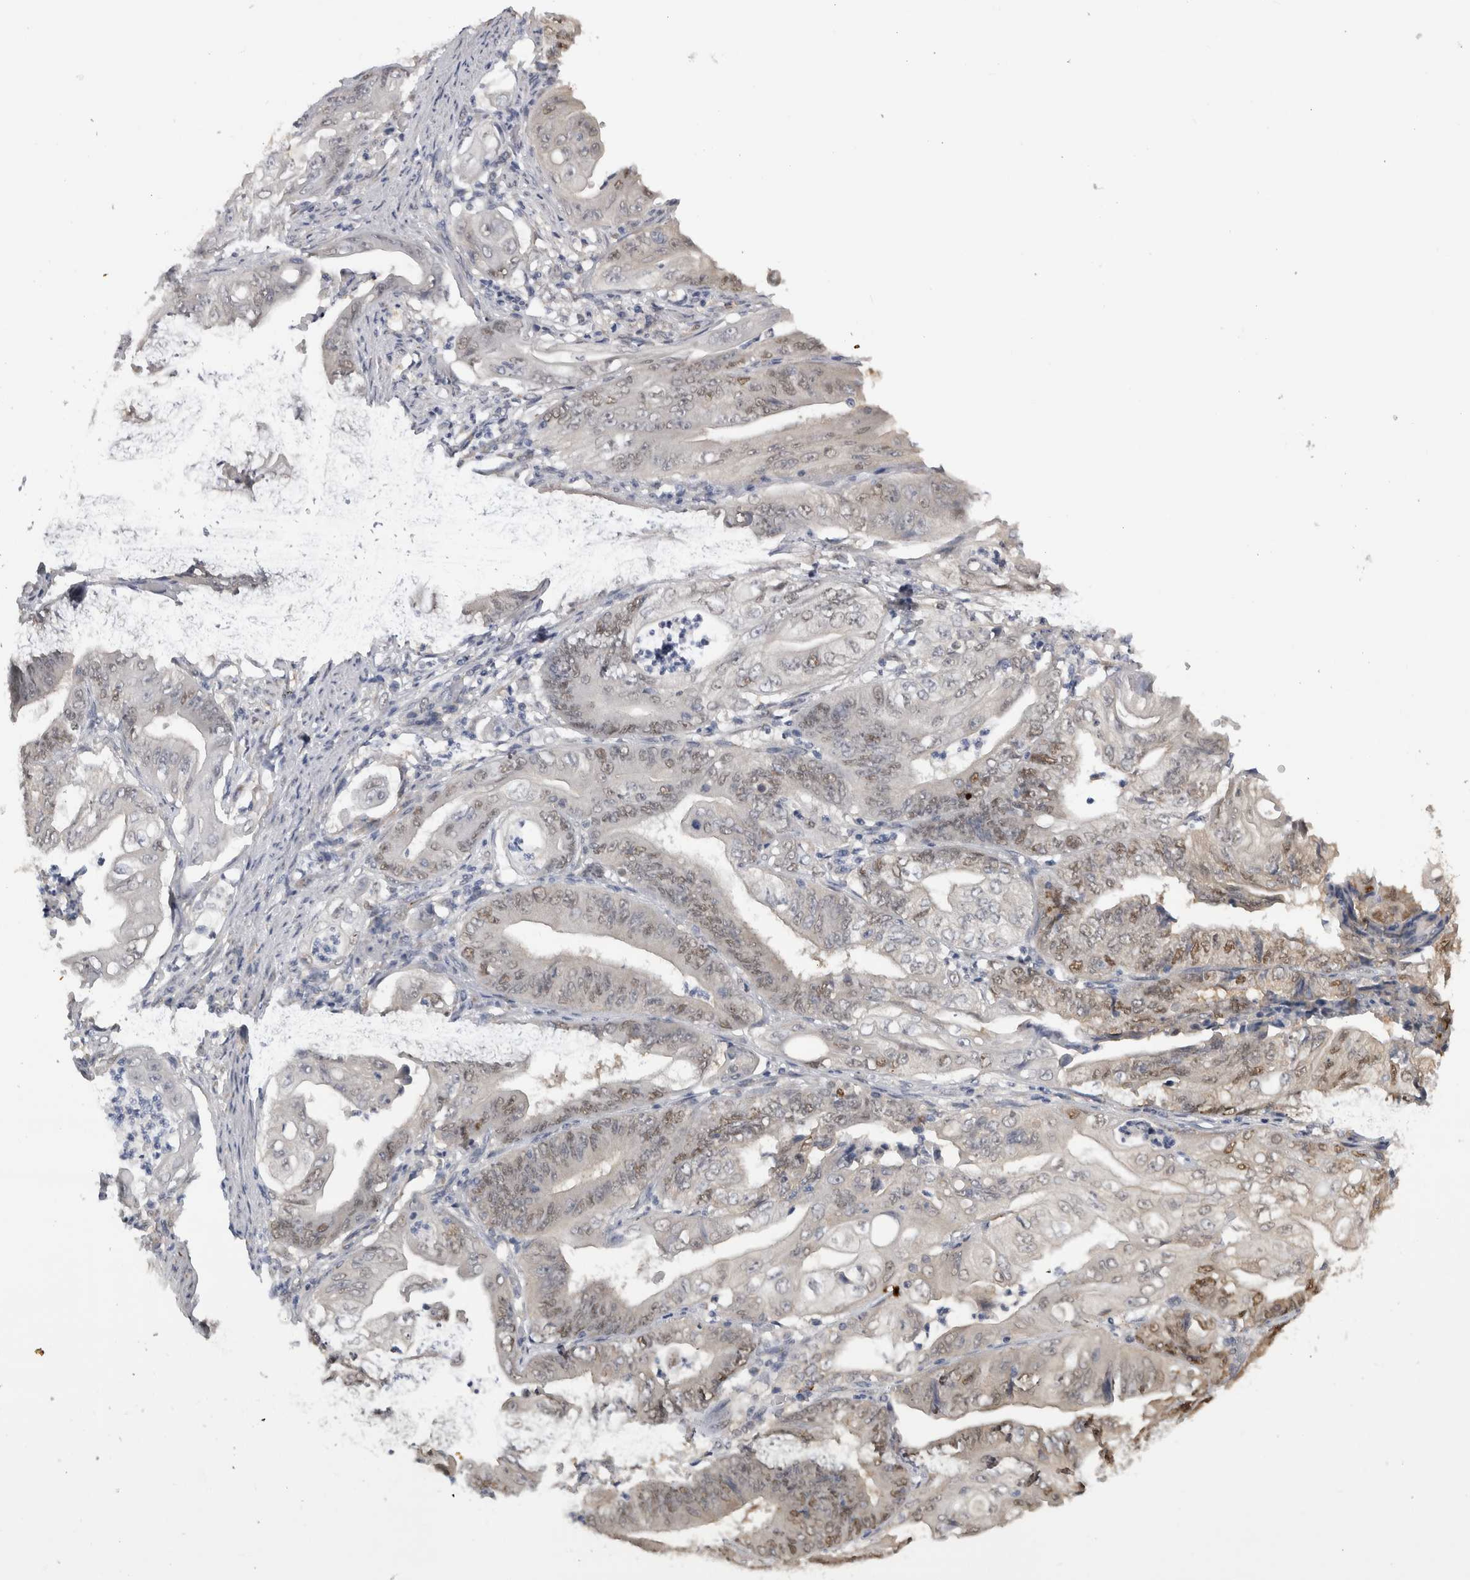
{"staining": {"intensity": "weak", "quantity": "25%-75%", "location": "nuclear"}, "tissue": "stomach cancer", "cell_type": "Tumor cells", "image_type": "cancer", "snomed": [{"axis": "morphology", "description": "Adenocarcinoma, NOS"}, {"axis": "topography", "description": "Stomach"}], "caption": "Stomach cancer (adenocarcinoma) tissue displays weak nuclear staining in approximately 25%-75% of tumor cells", "gene": "DYRK2", "patient": {"sex": "female", "age": 73}}